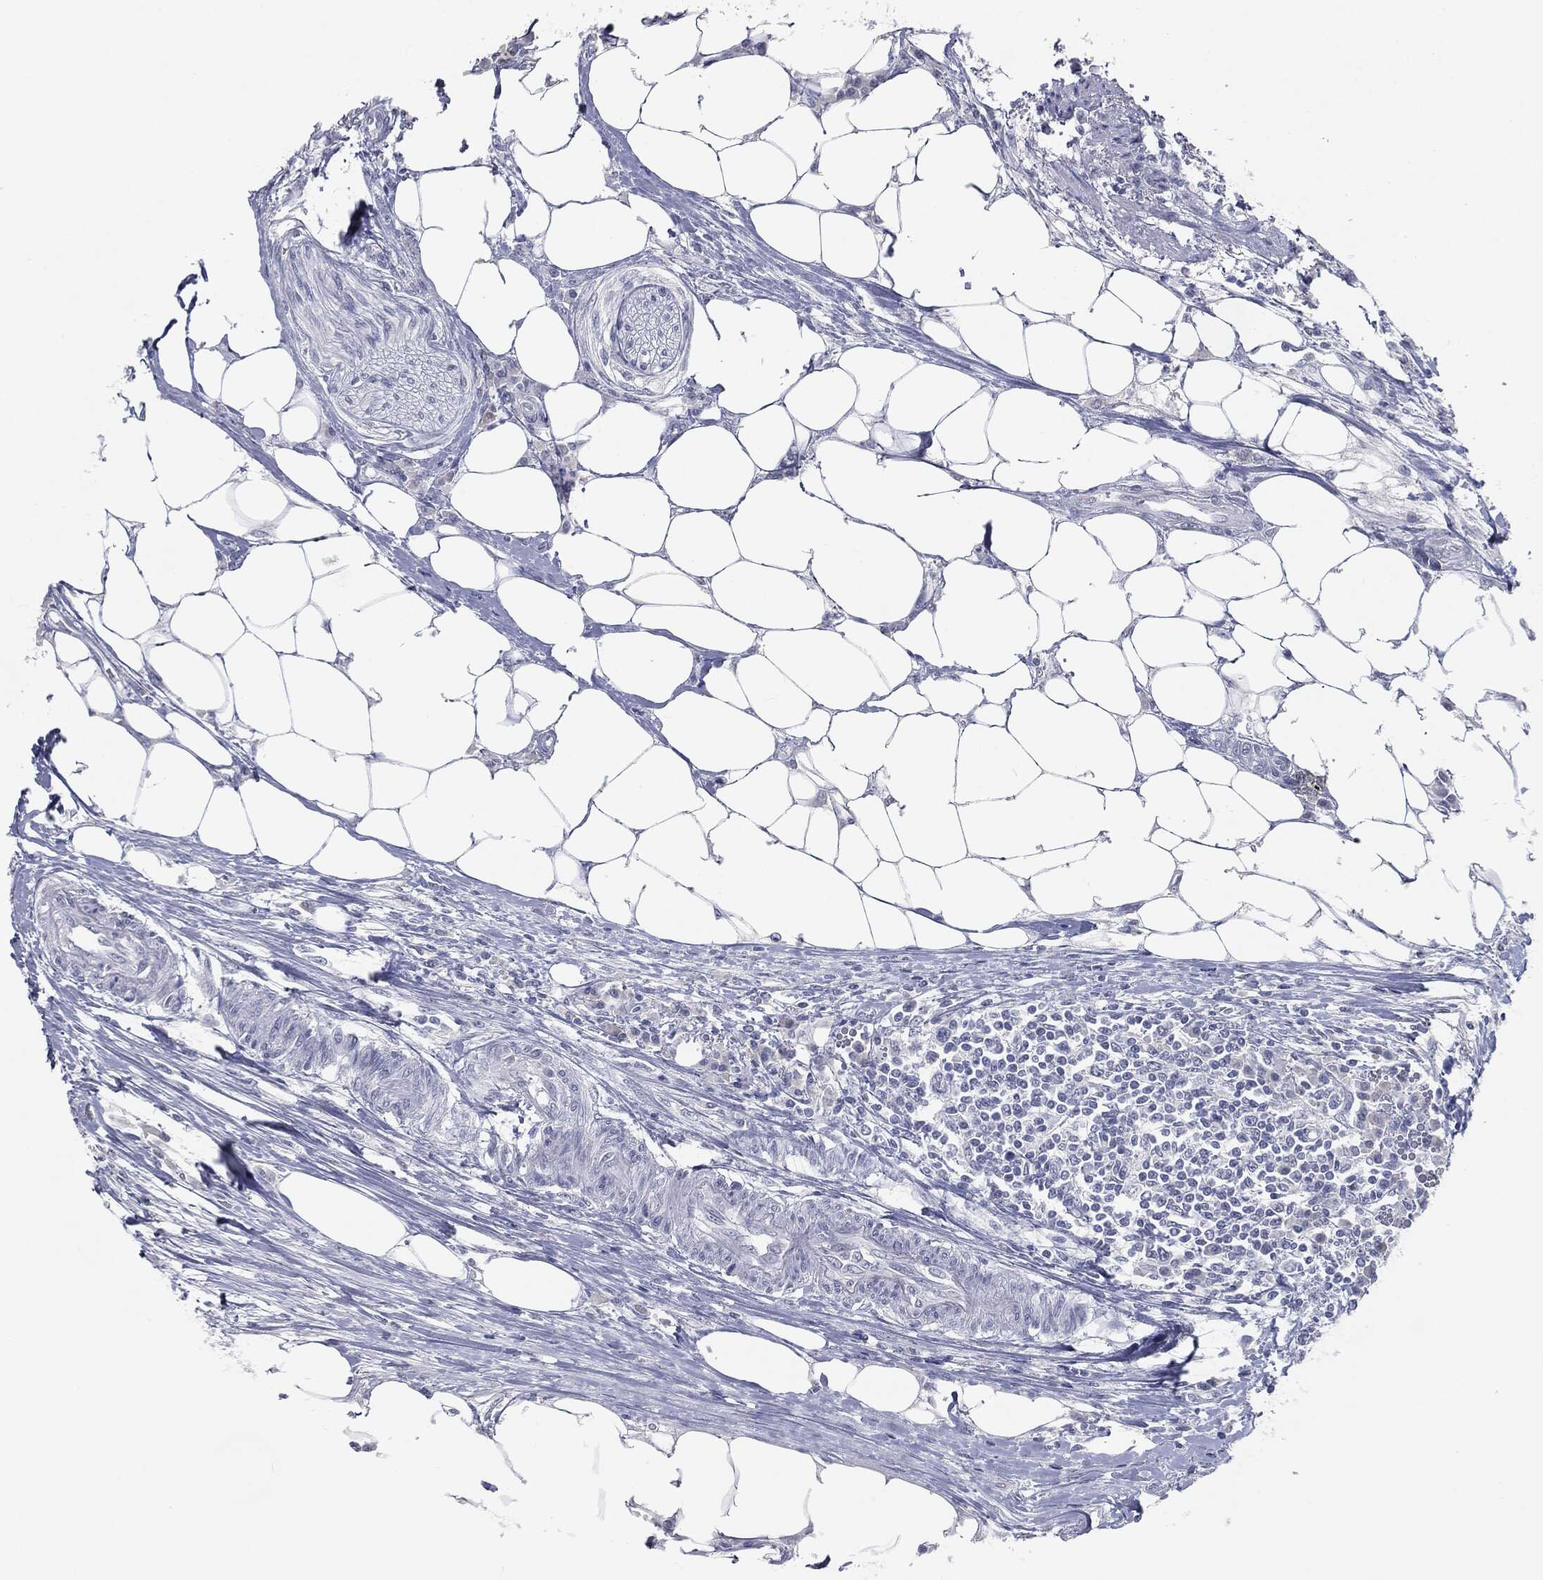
{"staining": {"intensity": "negative", "quantity": "none", "location": "none"}, "tissue": "colorectal cancer", "cell_type": "Tumor cells", "image_type": "cancer", "snomed": [{"axis": "morphology", "description": "Adenocarcinoma, NOS"}, {"axis": "topography", "description": "Colon"}], "caption": "Immunohistochemistry histopathology image of neoplastic tissue: adenocarcinoma (colorectal) stained with DAB exhibits no significant protein staining in tumor cells.", "gene": "PRAME", "patient": {"sex": "male", "age": 71}}